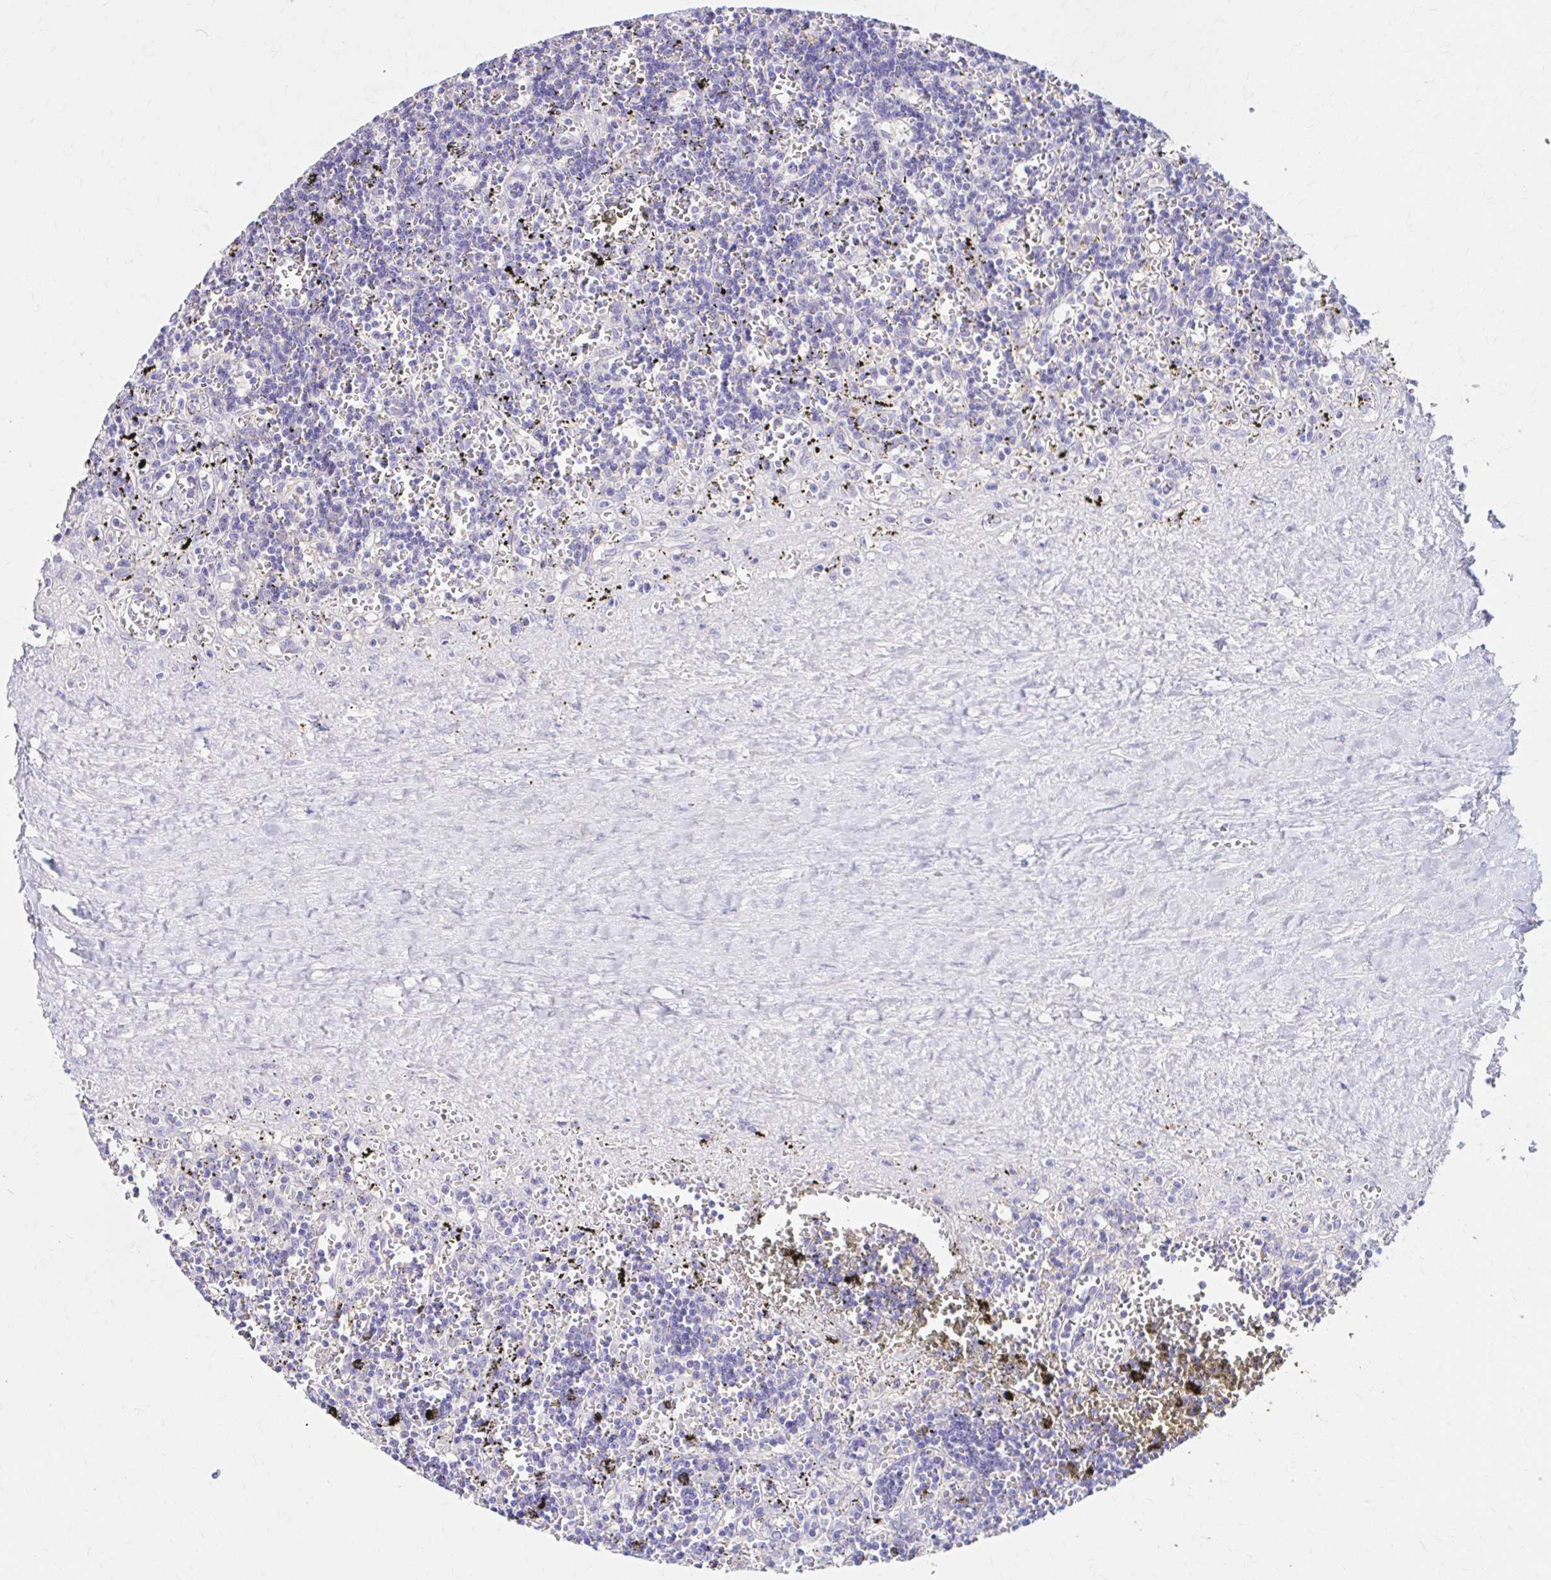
{"staining": {"intensity": "negative", "quantity": "none", "location": "none"}, "tissue": "lymphoma", "cell_type": "Tumor cells", "image_type": "cancer", "snomed": [{"axis": "morphology", "description": "Malignant lymphoma, non-Hodgkin's type, Low grade"}, {"axis": "topography", "description": "Spleen"}], "caption": "Immunohistochemical staining of lymphoma exhibits no significant expression in tumor cells.", "gene": "AZGP1", "patient": {"sex": "male", "age": 60}}